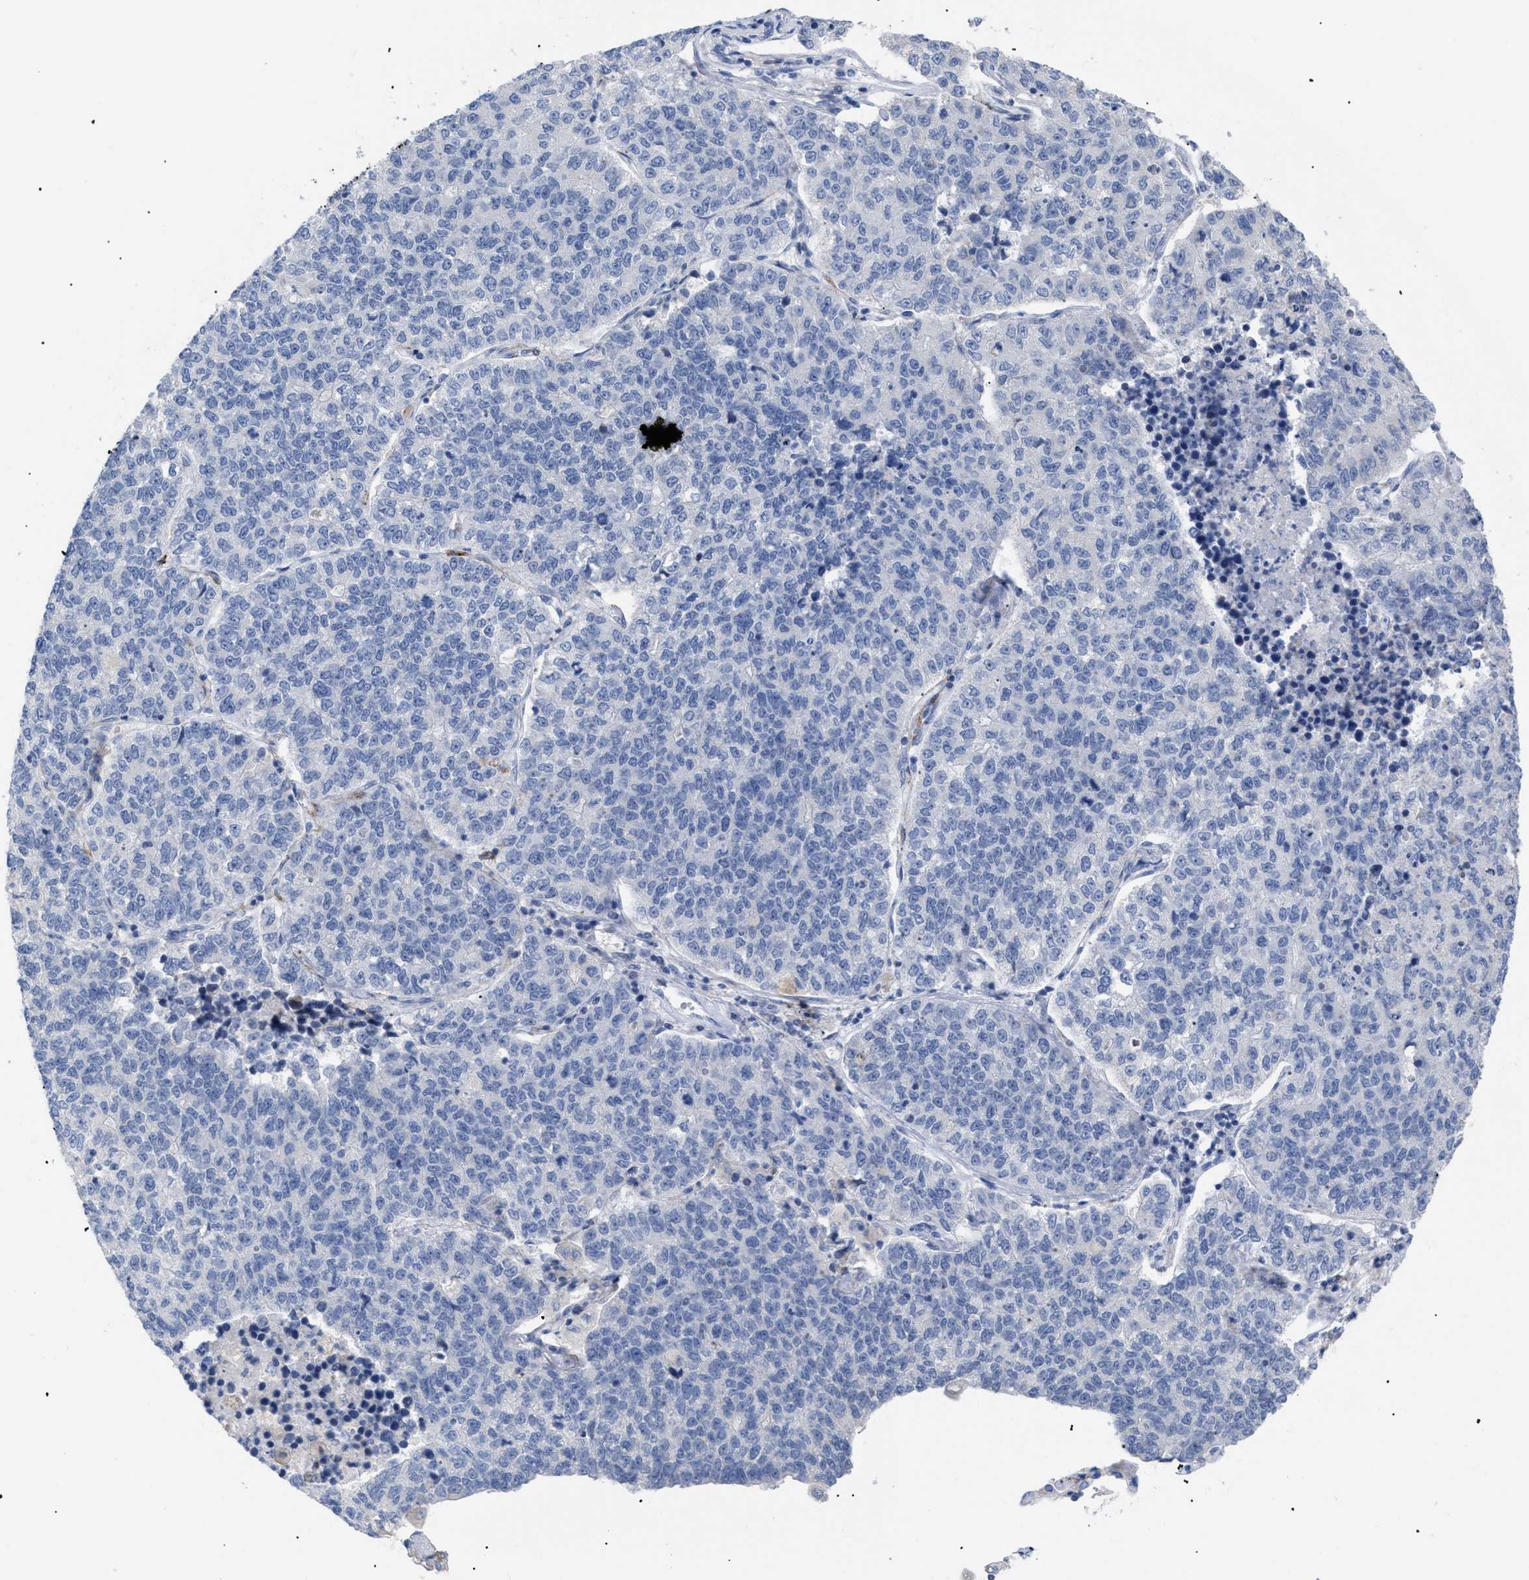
{"staining": {"intensity": "negative", "quantity": "none", "location": "none"}, "tissue": "lung cancer", "cell_type": "Tumor cells", "image_type": "cancer", "snomed": [{"axis": "morphology", "description": "Adenocarcinoma, NOS"}, {"axis": "topography", "description": "Lung"}], "caption": "Protein analysis of lung cancer (adenocarcinoma) exhibits no significant staining in tumor cells.", "gene": "CAV3", "patient": {"sex": "male", "age": 49}}